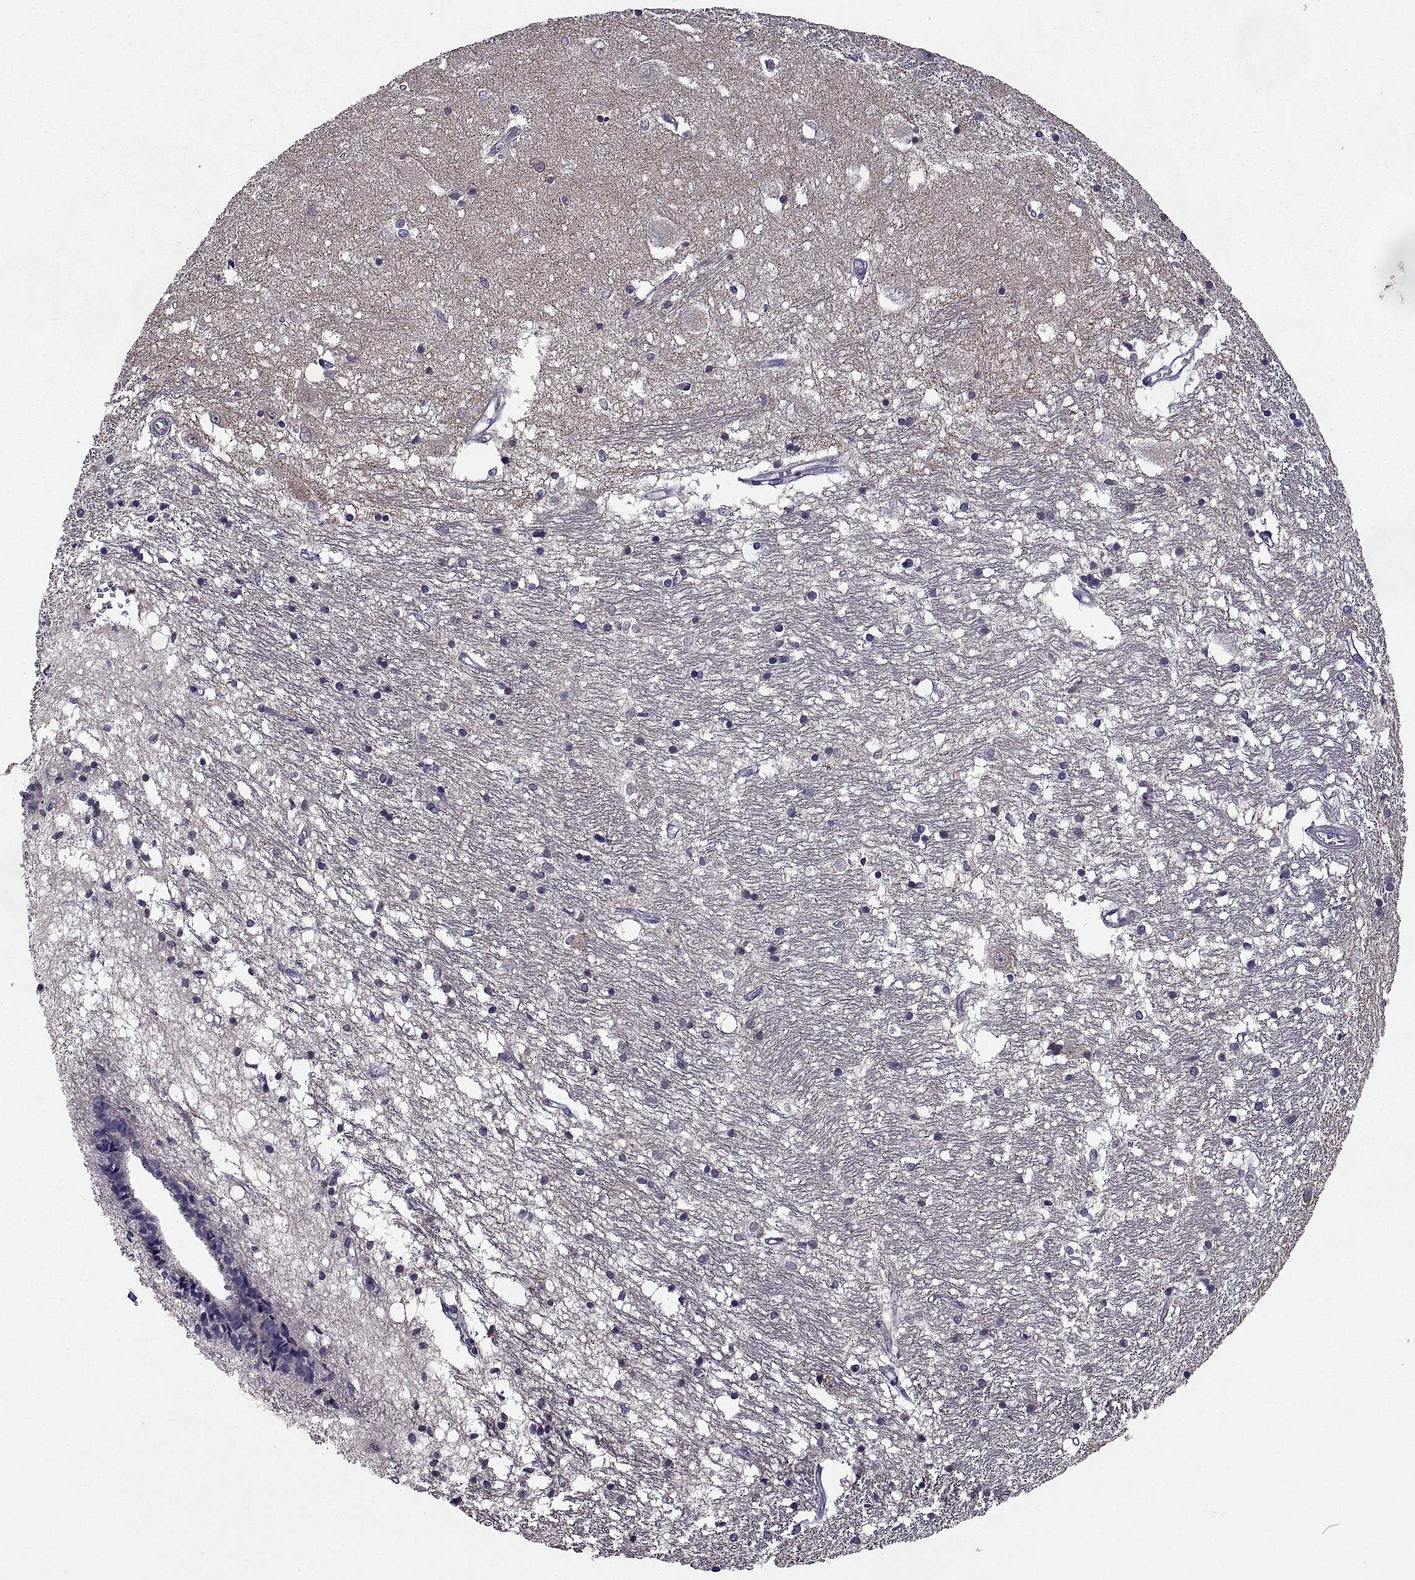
{"staining": {"intensity": "negative", "quantity": "none", "location": "none"}, "tissue": "caudate", "cell_type": "Glial cells", "image_type": "normal", "snomed": [{"axis": "morphology", "description": "Normal tissue, NOS"}, {"axis": "topography", "description": "Lateral ventricle wall"}], "caption": "Photomicrograph shows no protein expression in glial cells of normal caudate. (Stains: DAB immunohistochemistry (IHC) with hematoxylin counter stain, Microscopy: brightfield microscopy at high magnification).", "gene": "NPTX2", "patient": {"sex": "female", "age": 71}}